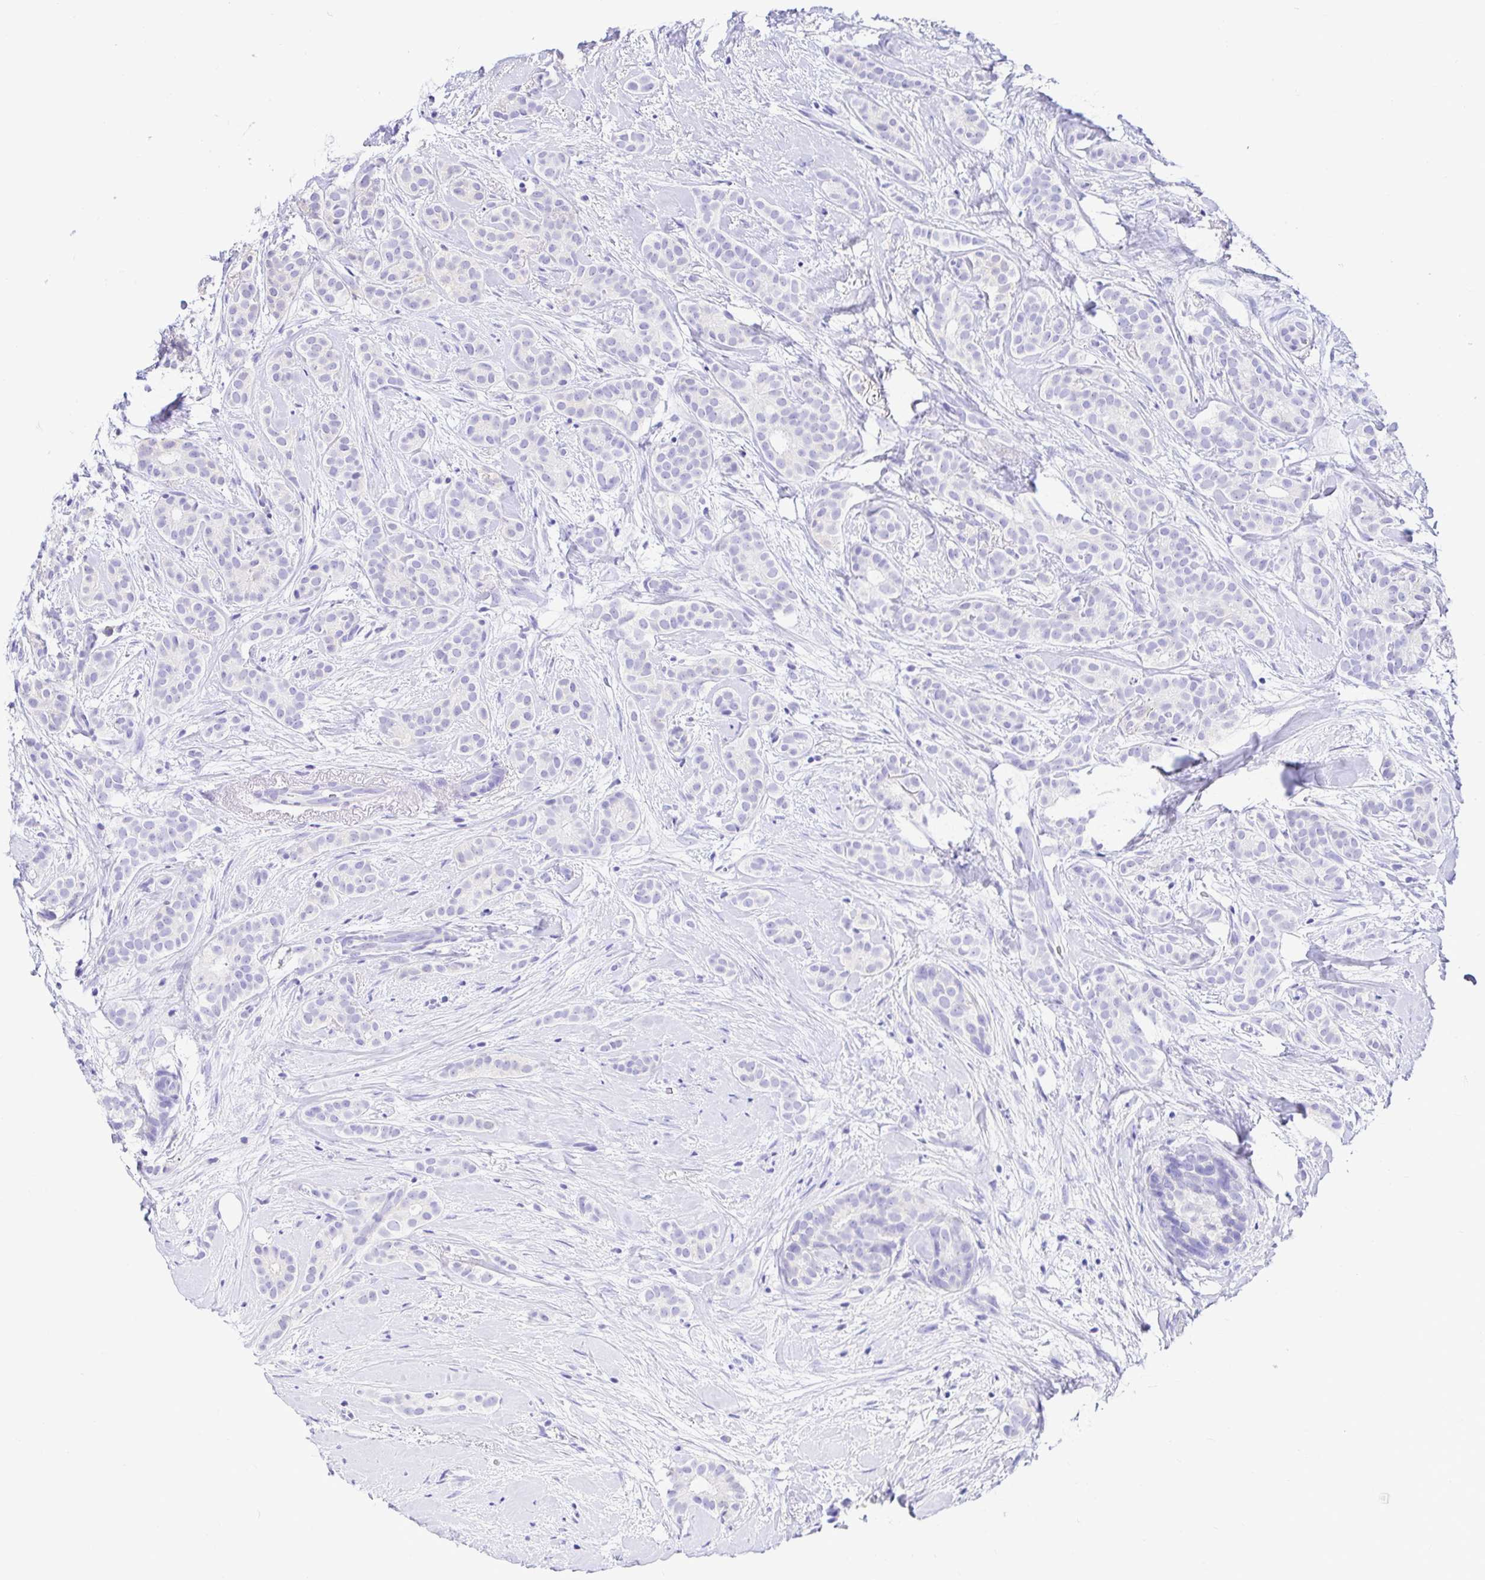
{"staining": {"intensity": "negative", "quantity": "none", "location": "none"}, "tissue": "breast cancer", "cell_type": "Tumor cells", "image_type": "cancer", "snomed": [{"axis": "morphology", "description": "Duct carcinoma"}, {"axis": "topography", "description": "Breast"}], "caption": "This is an IHC image of human breast infiltrating ductal carcinoma. There is no positivity in tumor cells.", "gene": "BACE2", "patient": {"sex": "female", "age": 65}}